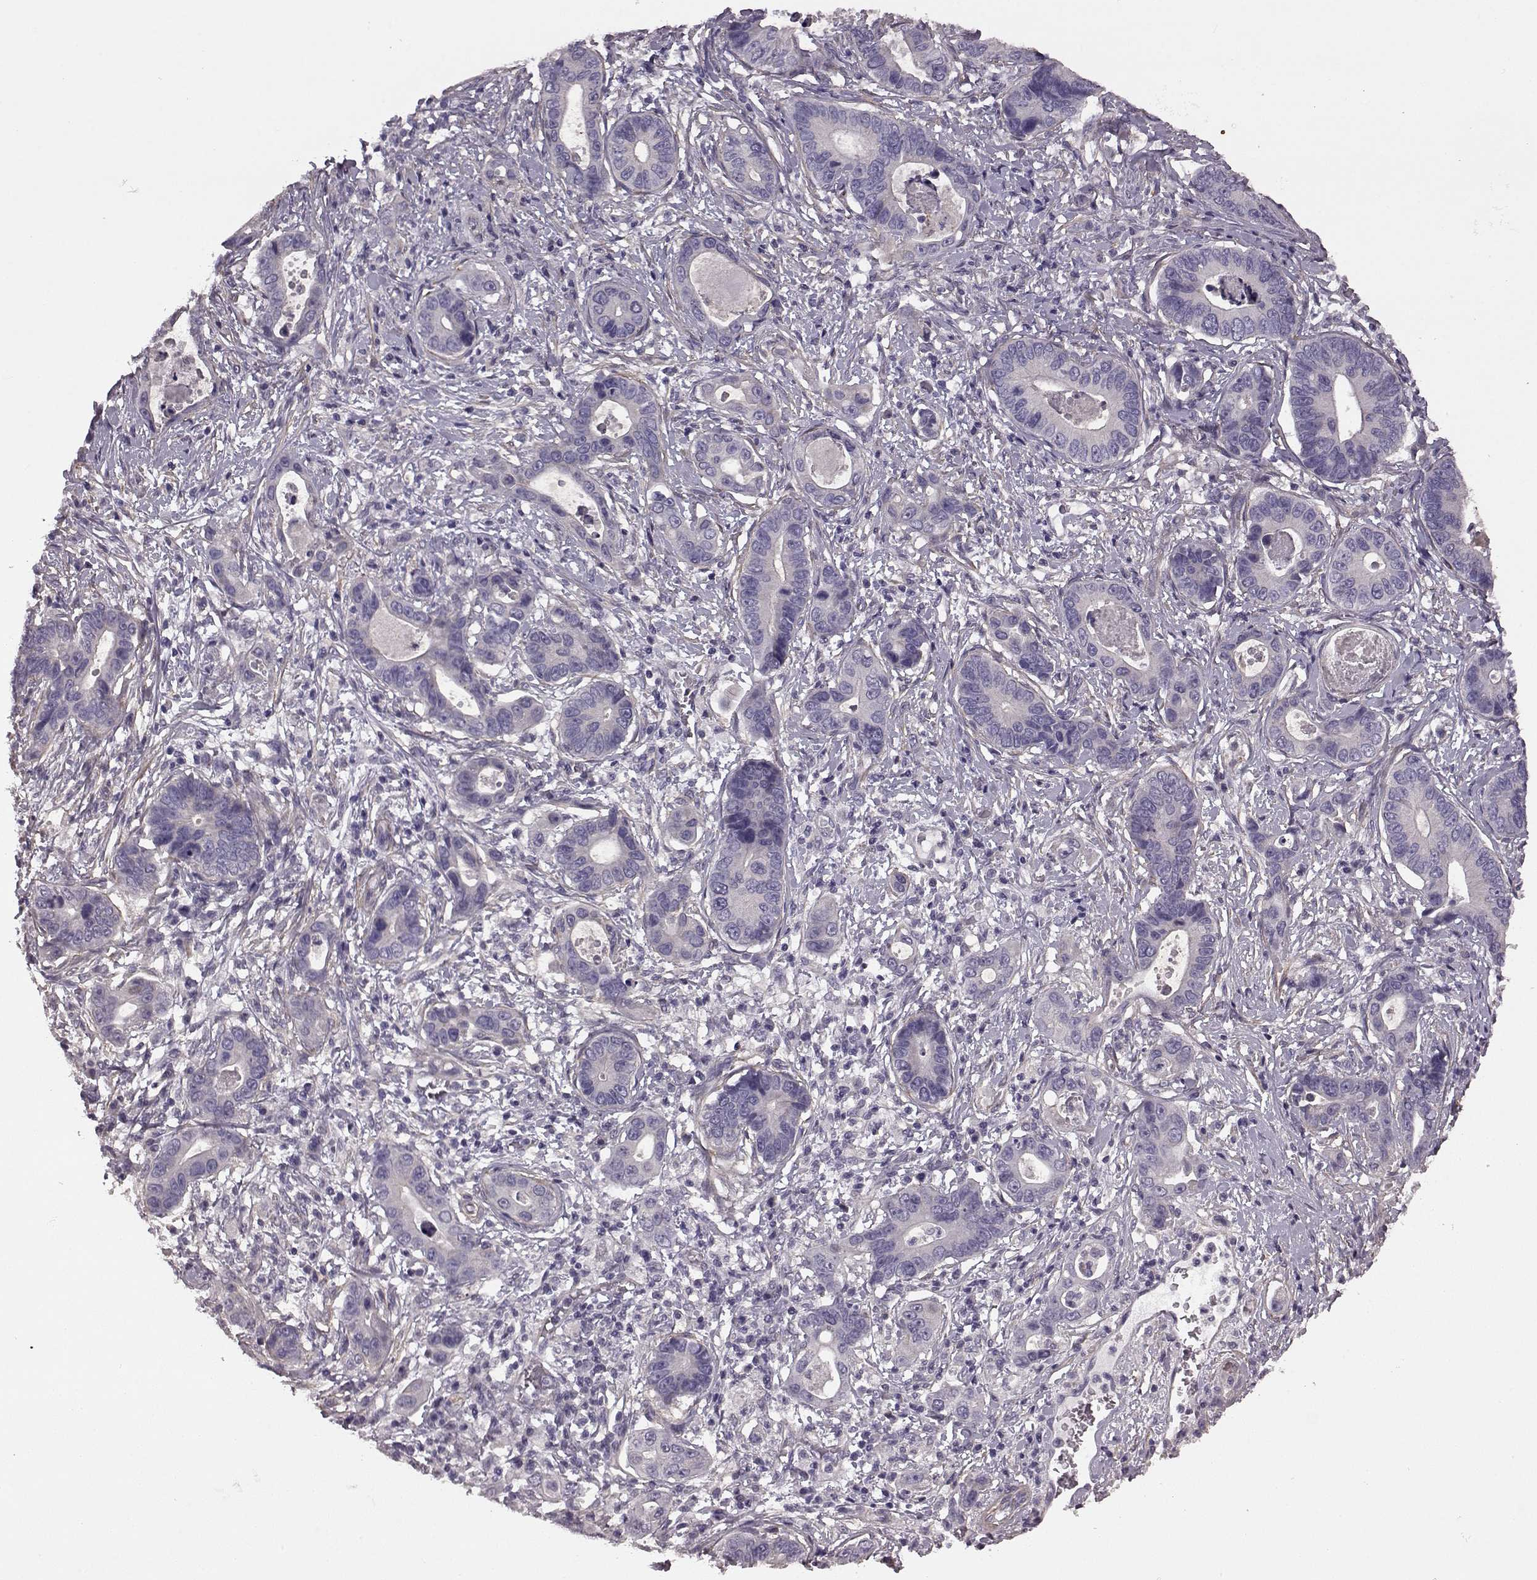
{"staining": {"intensity": "negative", "quantity": "none", "location": "none"}, "tissue": "stomach cancer", "cell_type": "Tumor cells", "image_type": "cancer", "snomed": [{"axis": "morphology", "description": "Adenocarcinoma, NOS"}, {"axis": "topography", "description": "Stomach"}], "caption": "Immunohistochemical staining of adenocarcinoma (stomach) shows no significant staining in tumor cells. (Immunohistochemistry (ihc), brightfield microscopy, high magnification).", "gene": "GRK1", "patient": {"sex": "male", "age": 84}}